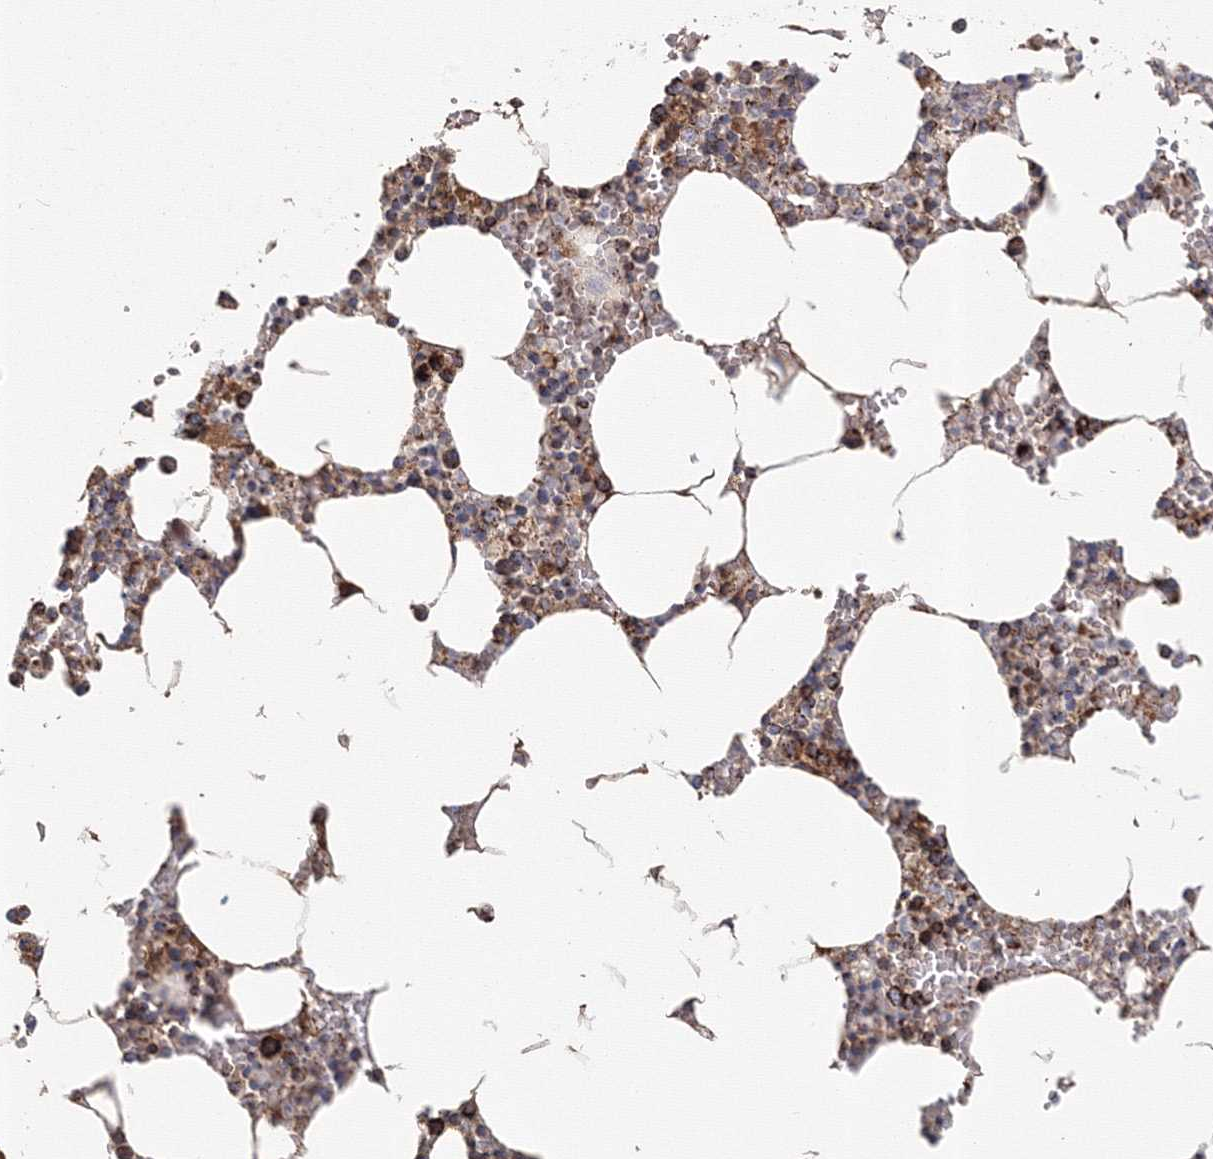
{"staining": {"intensity": "moderate", "quantity": "25%-75%", "location": "cytoplasmic/membranous"}, "tissue": "bone marrow", "cell_type": "Hematopoietic cells", "image_type": "normal", "snomed": [{"axis": "morphology", "description": "Normal tissue, NOS"}, {"axis": "topography", "description": "Bone marrow"}], "caption": "Benign bone marrow reveals moderate cytoplasmic/membranous expression in about 25%-75% of hematopoietic cells, visualized by immunohistochemistry. (IHC, brightfield microscopy, high magnification).", "gene": "GRPEL1", "patient": {"sex": "male", "age": 70}}